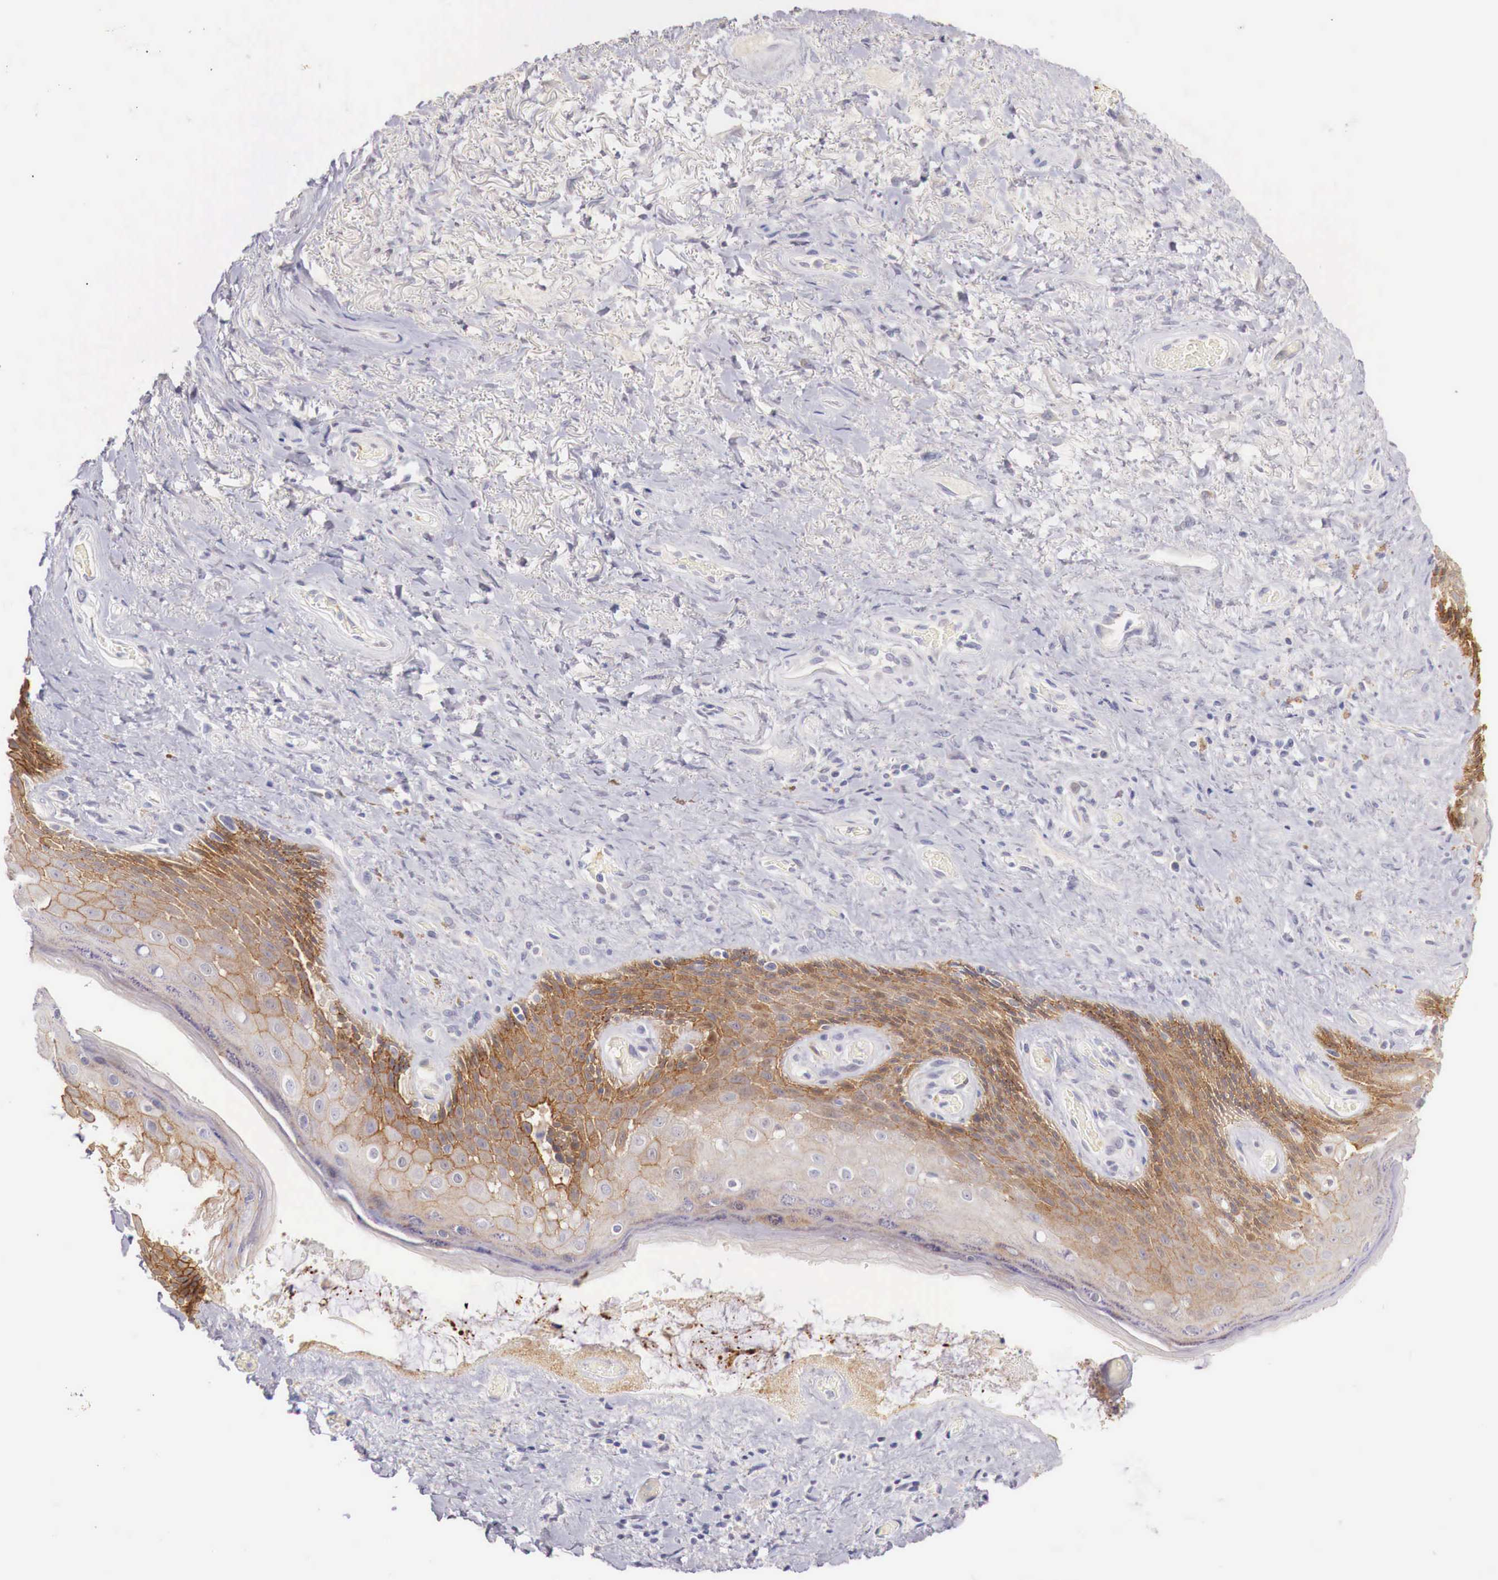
{"staining": {"intensity": "moderate", "quantity": "25%-75%", "location": "cytoplasmic/membranous"}, "tissue": "skin", "cell_type": "Epidermal cells", "image_type": "normal", "snomed": [{"axis": "morphology", "description": "Normal tissue, NOS"}, {"axis": "topography", "description": "Anal"}], "caption": "Skin stained with IHC exhibits moderate cytoplasmic/membranous expression in approximately 25%-75% of epidermal cells. (brown staining indicates protein expression, while blue staining denotes nuclei).", "gene": "ITIH6", "patient": {"sex": "male", "age": 78}}